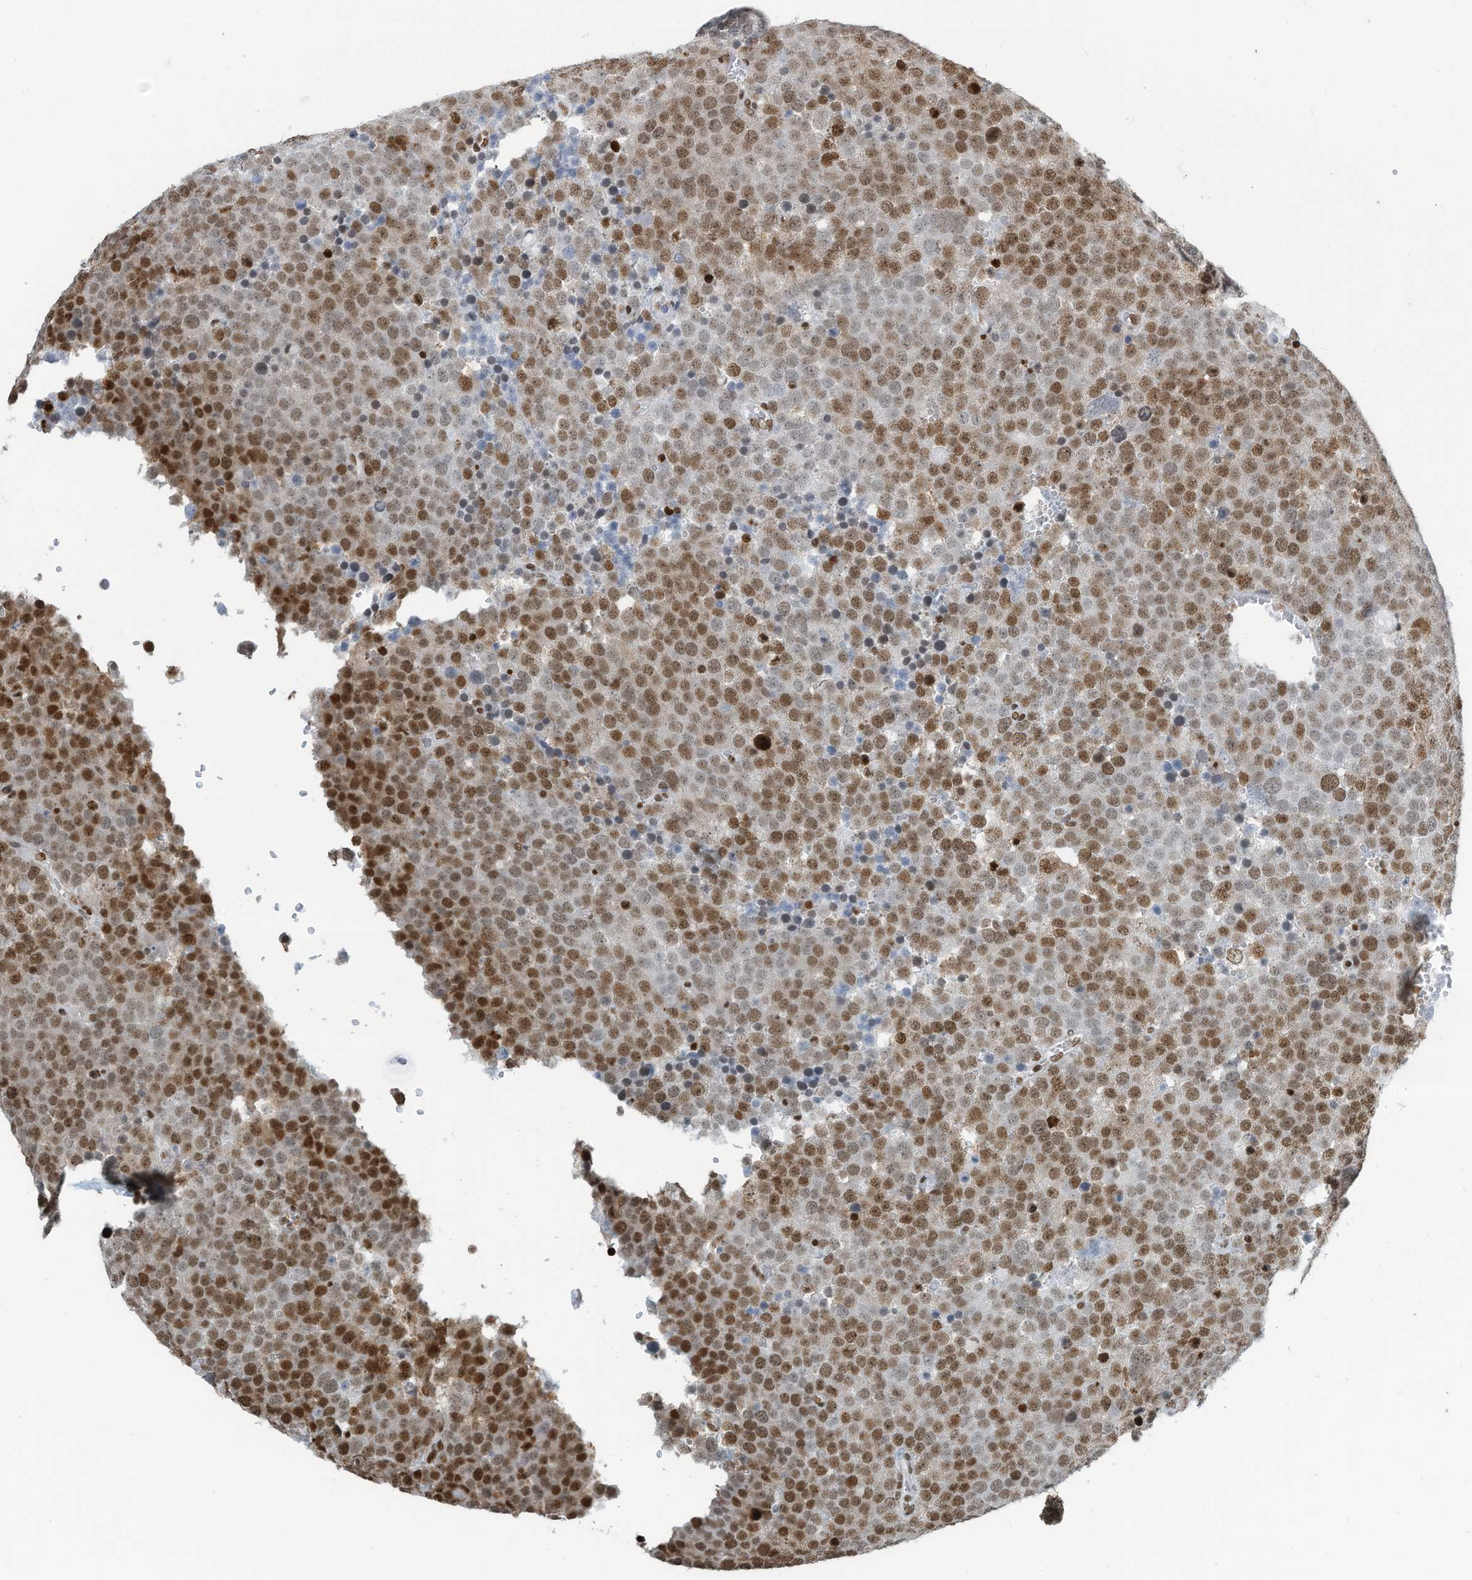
{"staining": {"intensity": "moderate", "quantity": "25%-75%", "location": "nuclear"}, "tissue": "testis cancer", "cell_type": "Tumor cells", "image_type": "cancer", "snomed": [{"axis": "morphology", "description": "Seminoma, NOS"}, {"axis": "topography", "description": "Testis"}], "caption": "Immunohistochemistry (IHC) image of human testis cancer (seminoma) stained for a protein (brown), which shows medium levels of moderate nuclear expression in approximately 25%-75% of tumor cells.", "gene": "SARNP", "patient": {"sex": "male", "age": 71}}